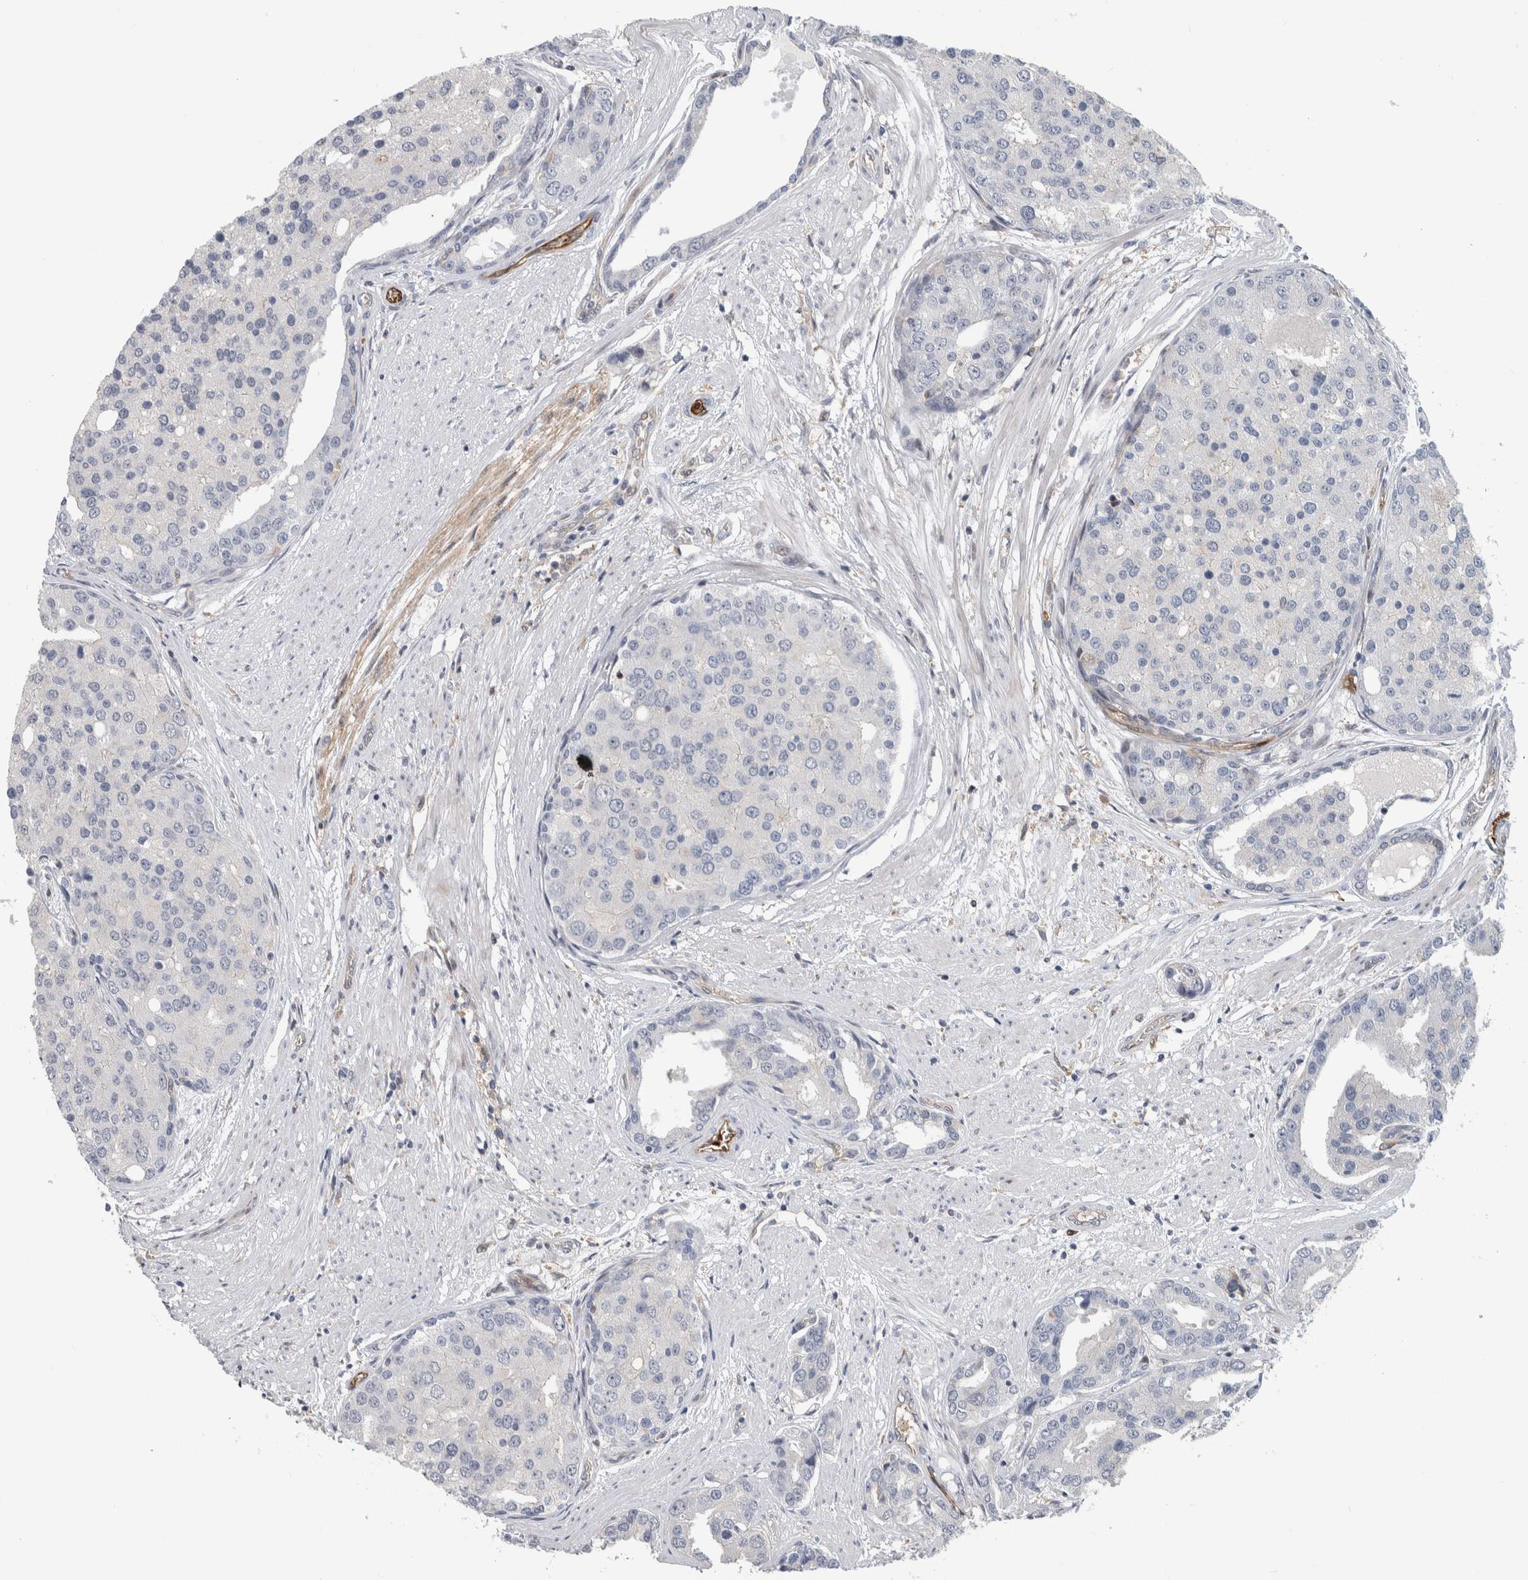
{"staining": {"intensity": "negative", "quantity": "none", "location": "none"}, "tissue": "prostate cancer", "cell_type": "Tumor cells", "image_type": "cancer", "snomed": [{"axis": "morphology", "description": "Adenocarcinoma, High grade"}, {"axis": "topography", "description": "Prostate"}], "caption": "A photomicrograph of prostate high-grade adenocarcinoma stained for a protein displays no brown staining in tumor cells. (Brightfield microscopy of DAB (3,3'-diaminobenzidine) immunohistochemistry (IHC) at high magnification).", "gene": "MSL1", "patient": {"sex": "male", "age": 50}}